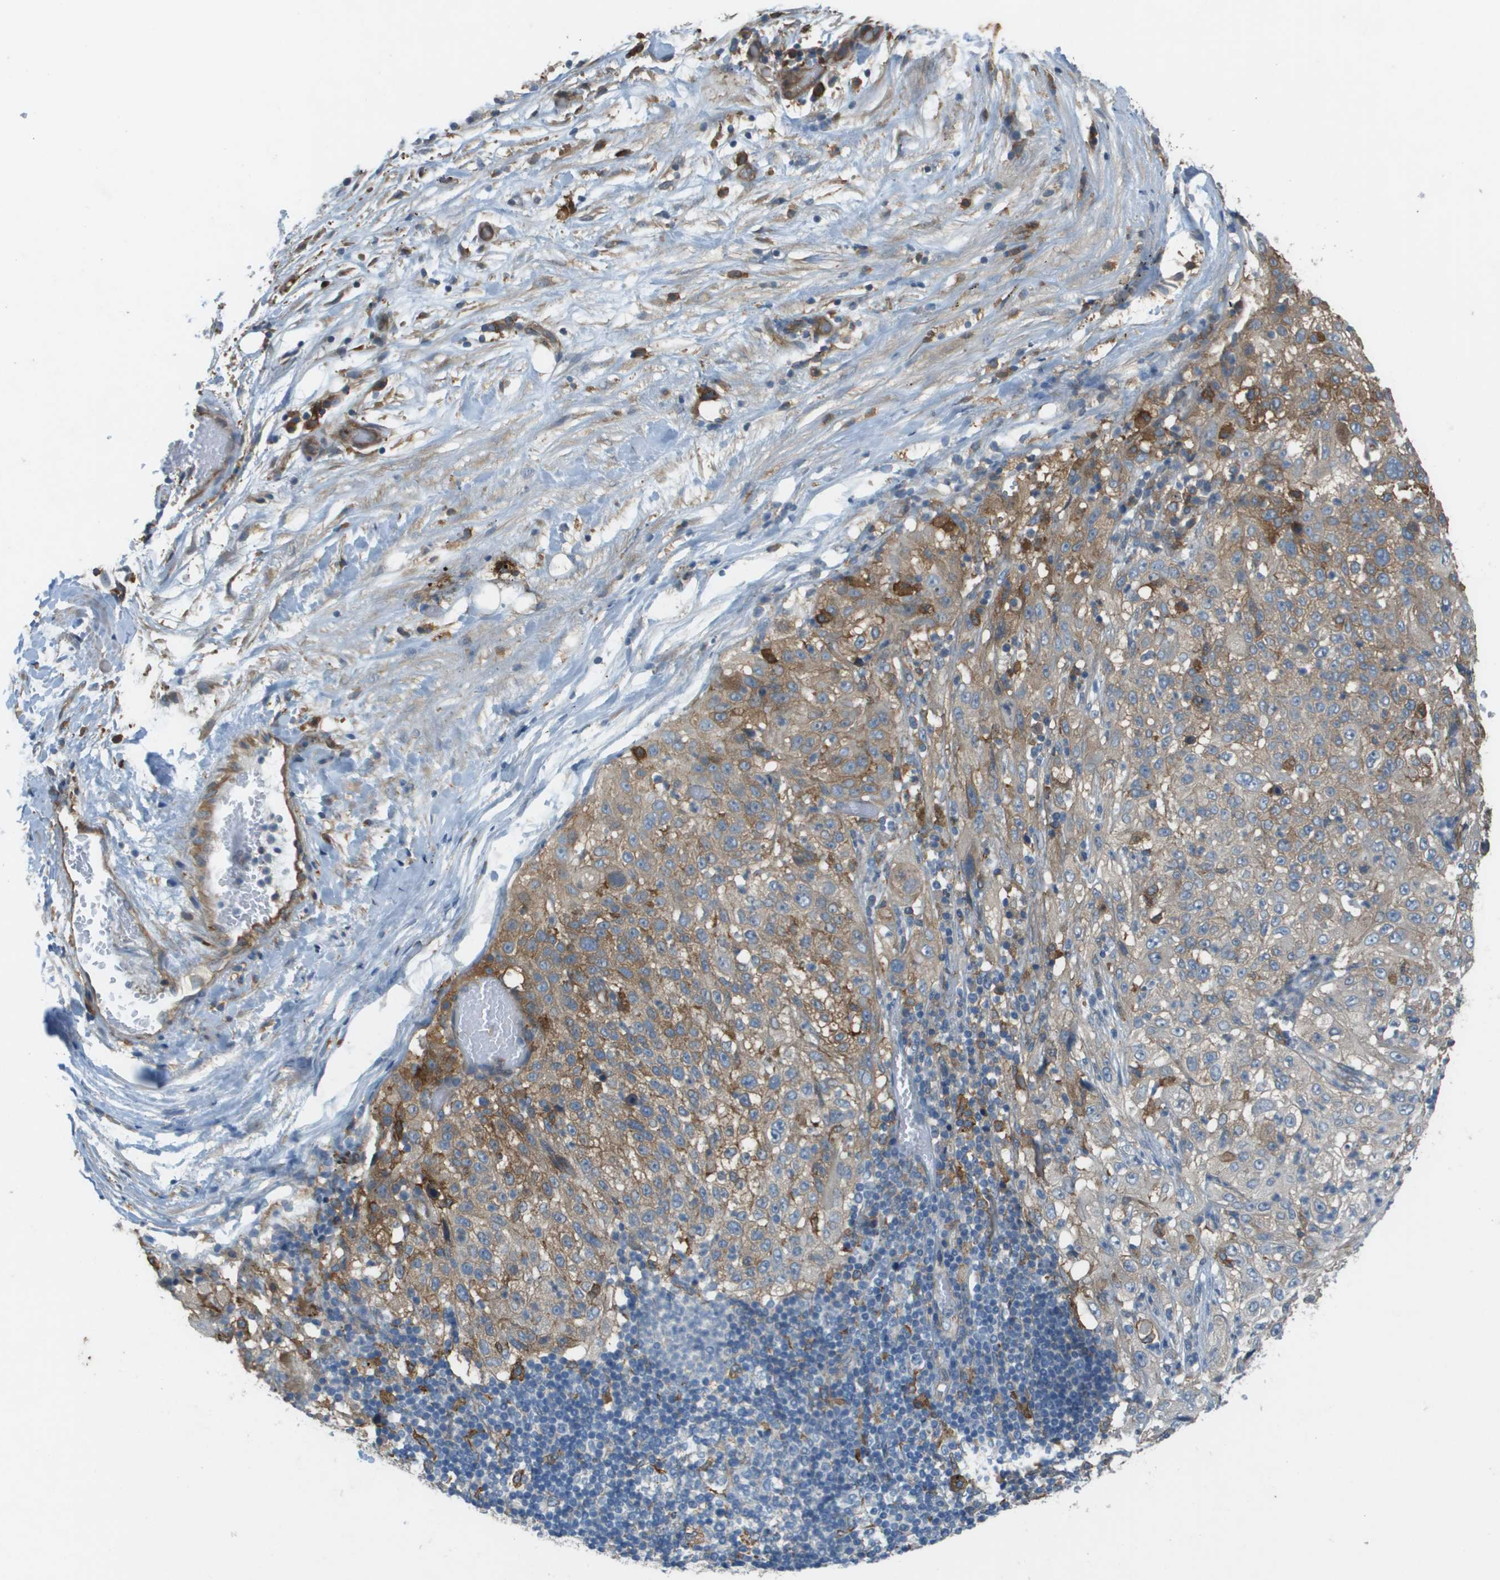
{"staining": {"intensity": "moderate", "quantity": "<25%", "location": "cytoplasmic/membranous"}, "tissue": "lung cancer", "cell_type": "Tumor cells", "image_type": "cancer", "snomed": [{"axis": "morphology", "description": "Inflammation, NOS"}, {"axis": "morphology", "description": "Squamous cell carcinoma, NOS"}, {"axis": "topography", "description": "Lymph node"}, {"axis": "topography", "description": "Soft tissue"}, {"axis": "topography", "description": "Lung"}], "caption": "The image exhibits staining of lung cancer, revealing moderate cytoplasmic/membranous protein expression (brown color) within tumor cells.", "gene": "CORO1B", "patient": {"sex": "male", "age": 66}}